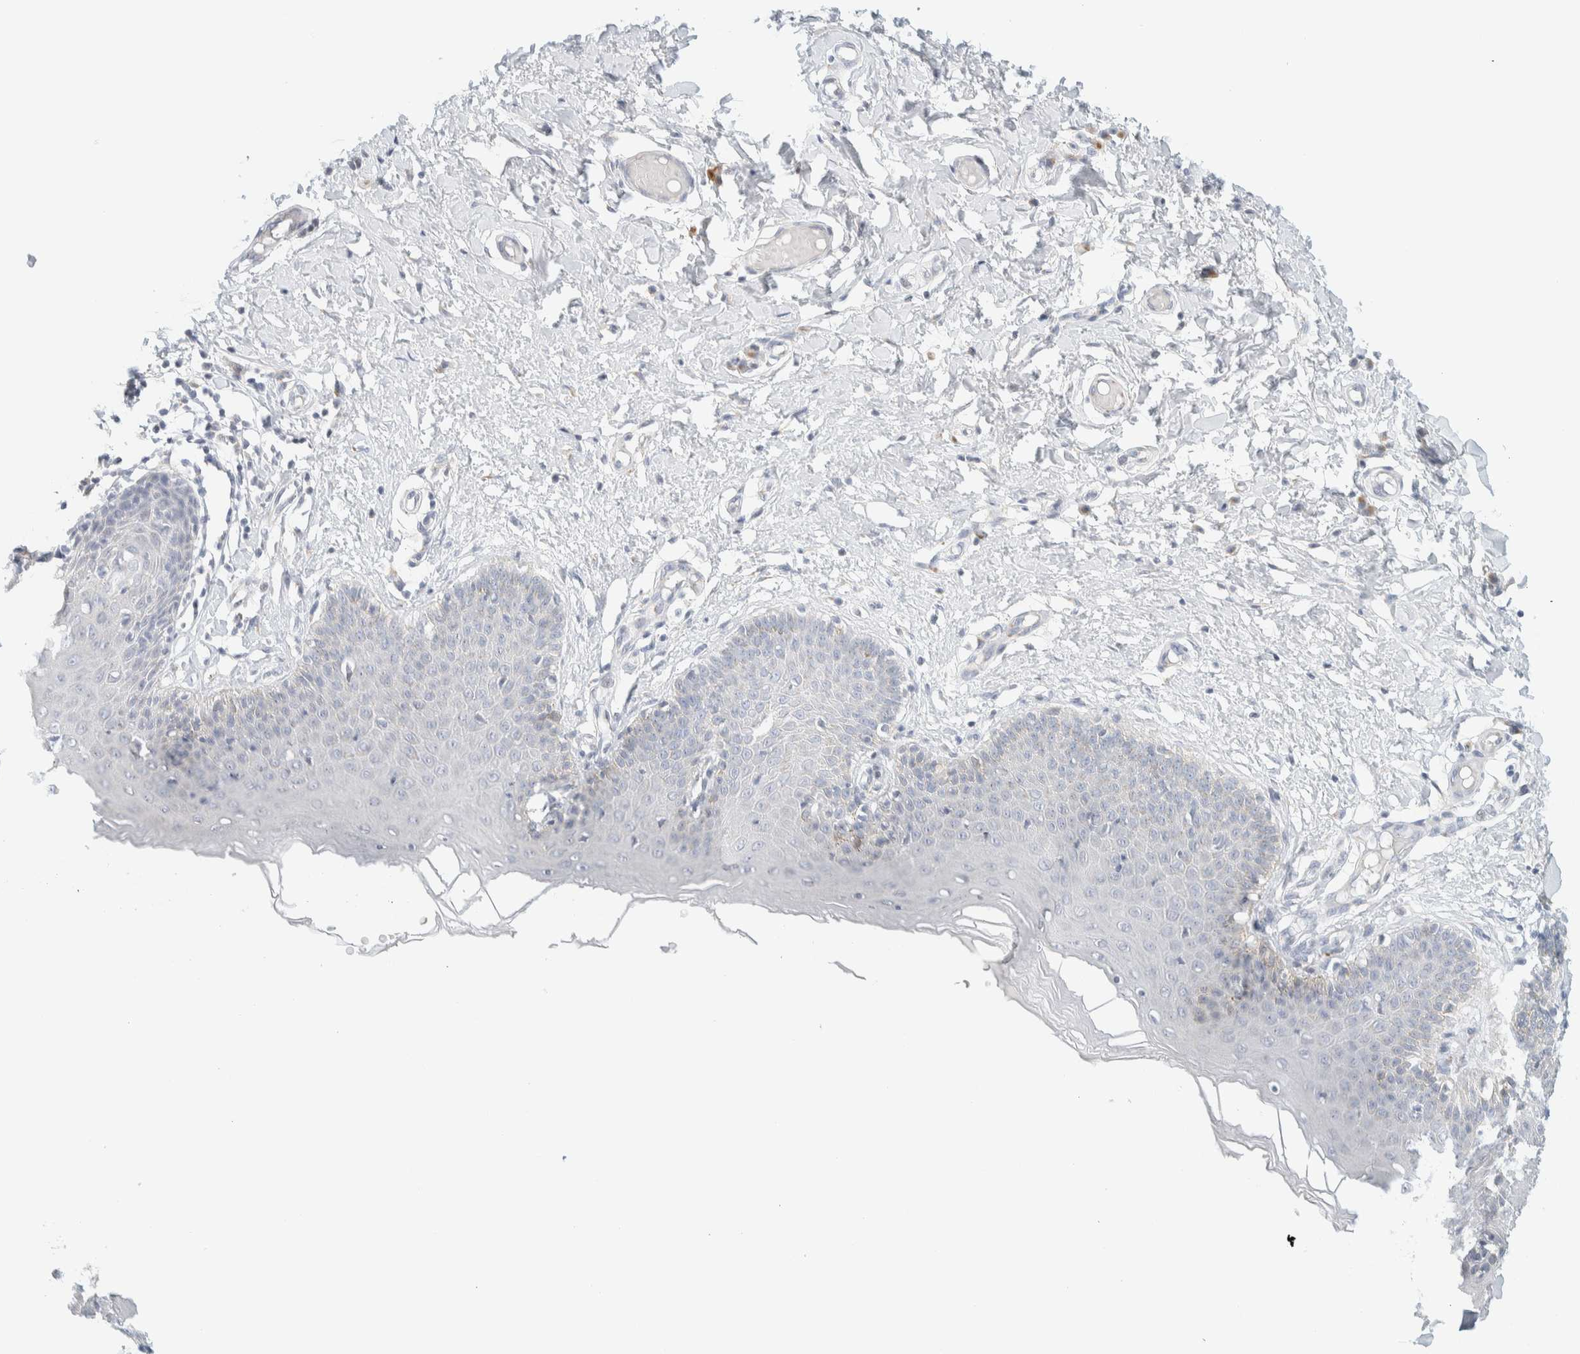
{"staining": {"intensity": "moderate", "quantity": "<25%", "location": "cytoplasmic/membranous"}, "tissue": "skin", "cell_type": "Epidermal cells", "image_type": "normal", "snomed": [{"axis": "morphology", "description": "Normal tissue, NOS"}, {"axis": "topography", "description": "Vulva"}], "caption": "DAB immunohistochemical staining of unremarkable skin exhibits moderate cytoplasmic/membranous protein staining in about <25% of epidermal cells. (Brightfield microscopy of DAB IHC at high magnification).", "gene": "SPNS3", "patient": {"sex": "female", "age": 66}}